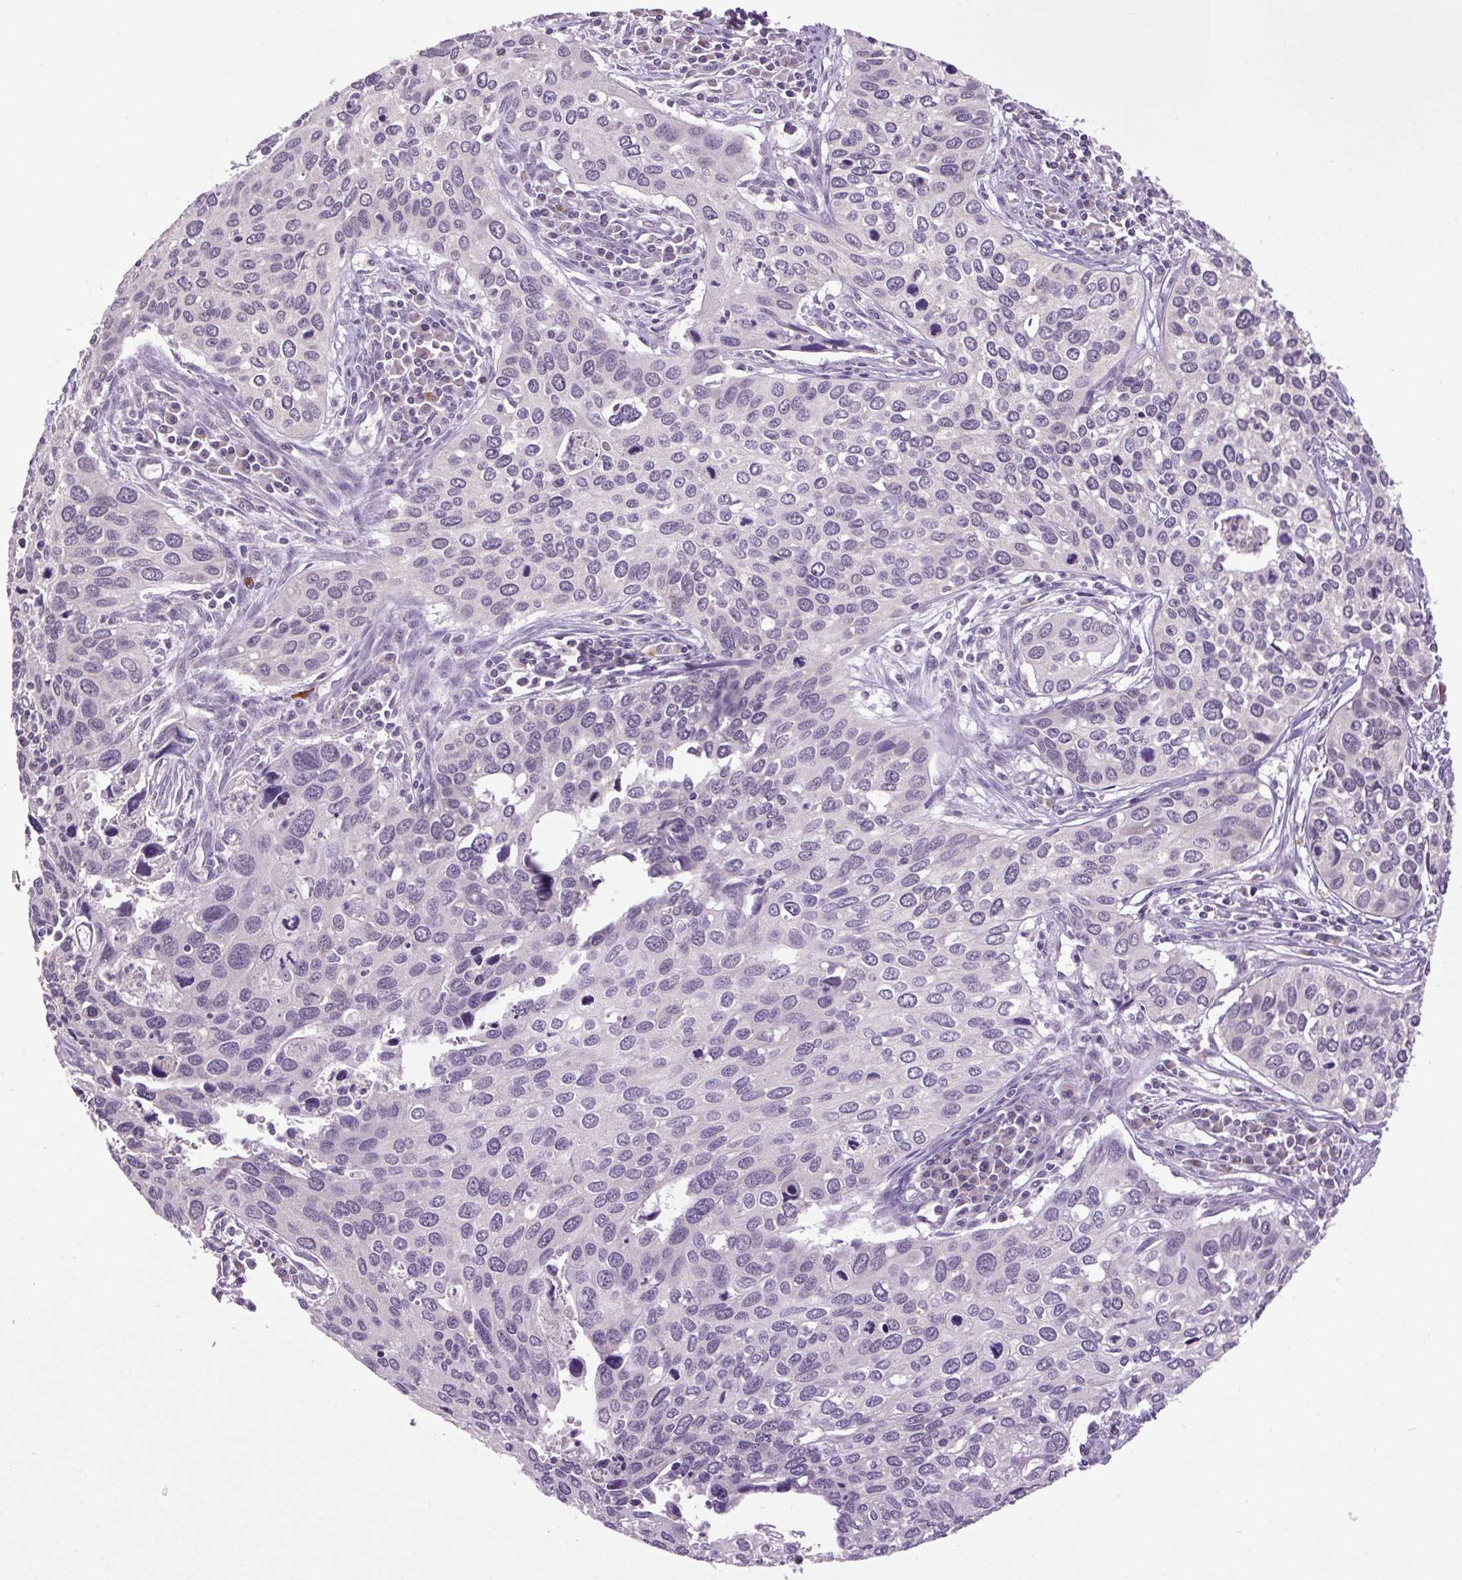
{"staining": {"intensity": "negative", "quantity": "none", "location": "none"}, "tissue": "cervical cancer", "cell_type": "Tumor cells", "image_type": "cancer", "snomed": [{"axis": "morphology", "description": "Squamous cell carcinoma, NOS"}, {"axis": "topography", "description": "Cervix"}], "caption": "DAB (3,3'-diaminobenzidine) immunohistochemical staining of cervical squamous cell carcinoma shows no significant staining in tumor cells.", "gene": "SGF29", "patient": {"sex": "female", "age": 55}}